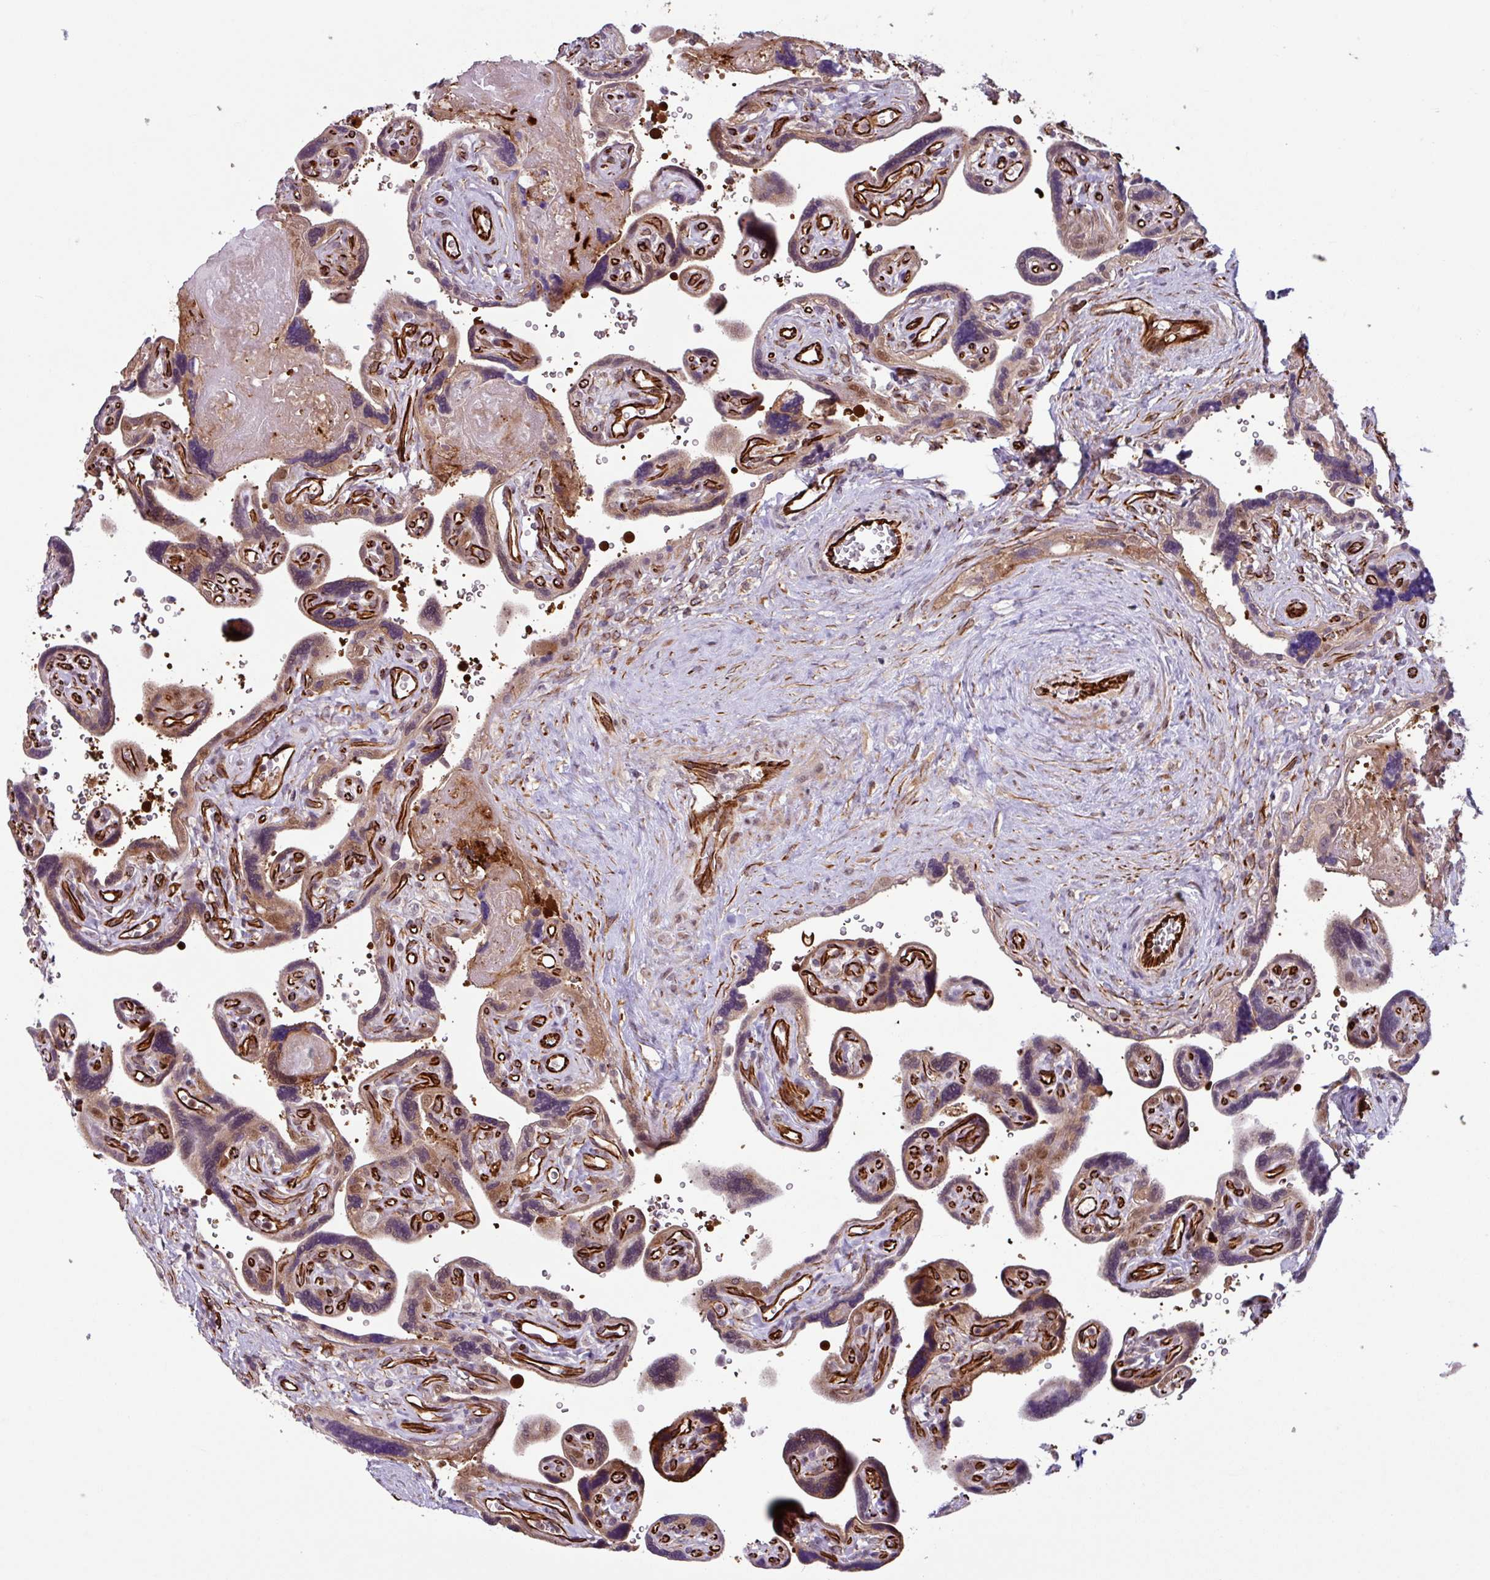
{"staining": {"intensity": "moderate", "quantity": ">75%", "location": "cytoplasmic/membranous,nuclear"}, "tissue": "placenta", "cell_type": "Trophoblastic cells", "image_type": "normal", "snomed": [{"axis": "morphology", "description": "Normal tissue, NOS"}, {"axis": "topography", "description": "Placenta"}], "caption": "An image of placenta stained for a protein reveals moderate cytoplasmic/membranous,nuclear brown staining in trophoblastic cells. The staining was performed using DAB, with brown indicating positive protein expression. Nuclei are stained blue with hematoxylin.", "gene": "CHD3", "patient": {"sex": "female", "age": 39}}